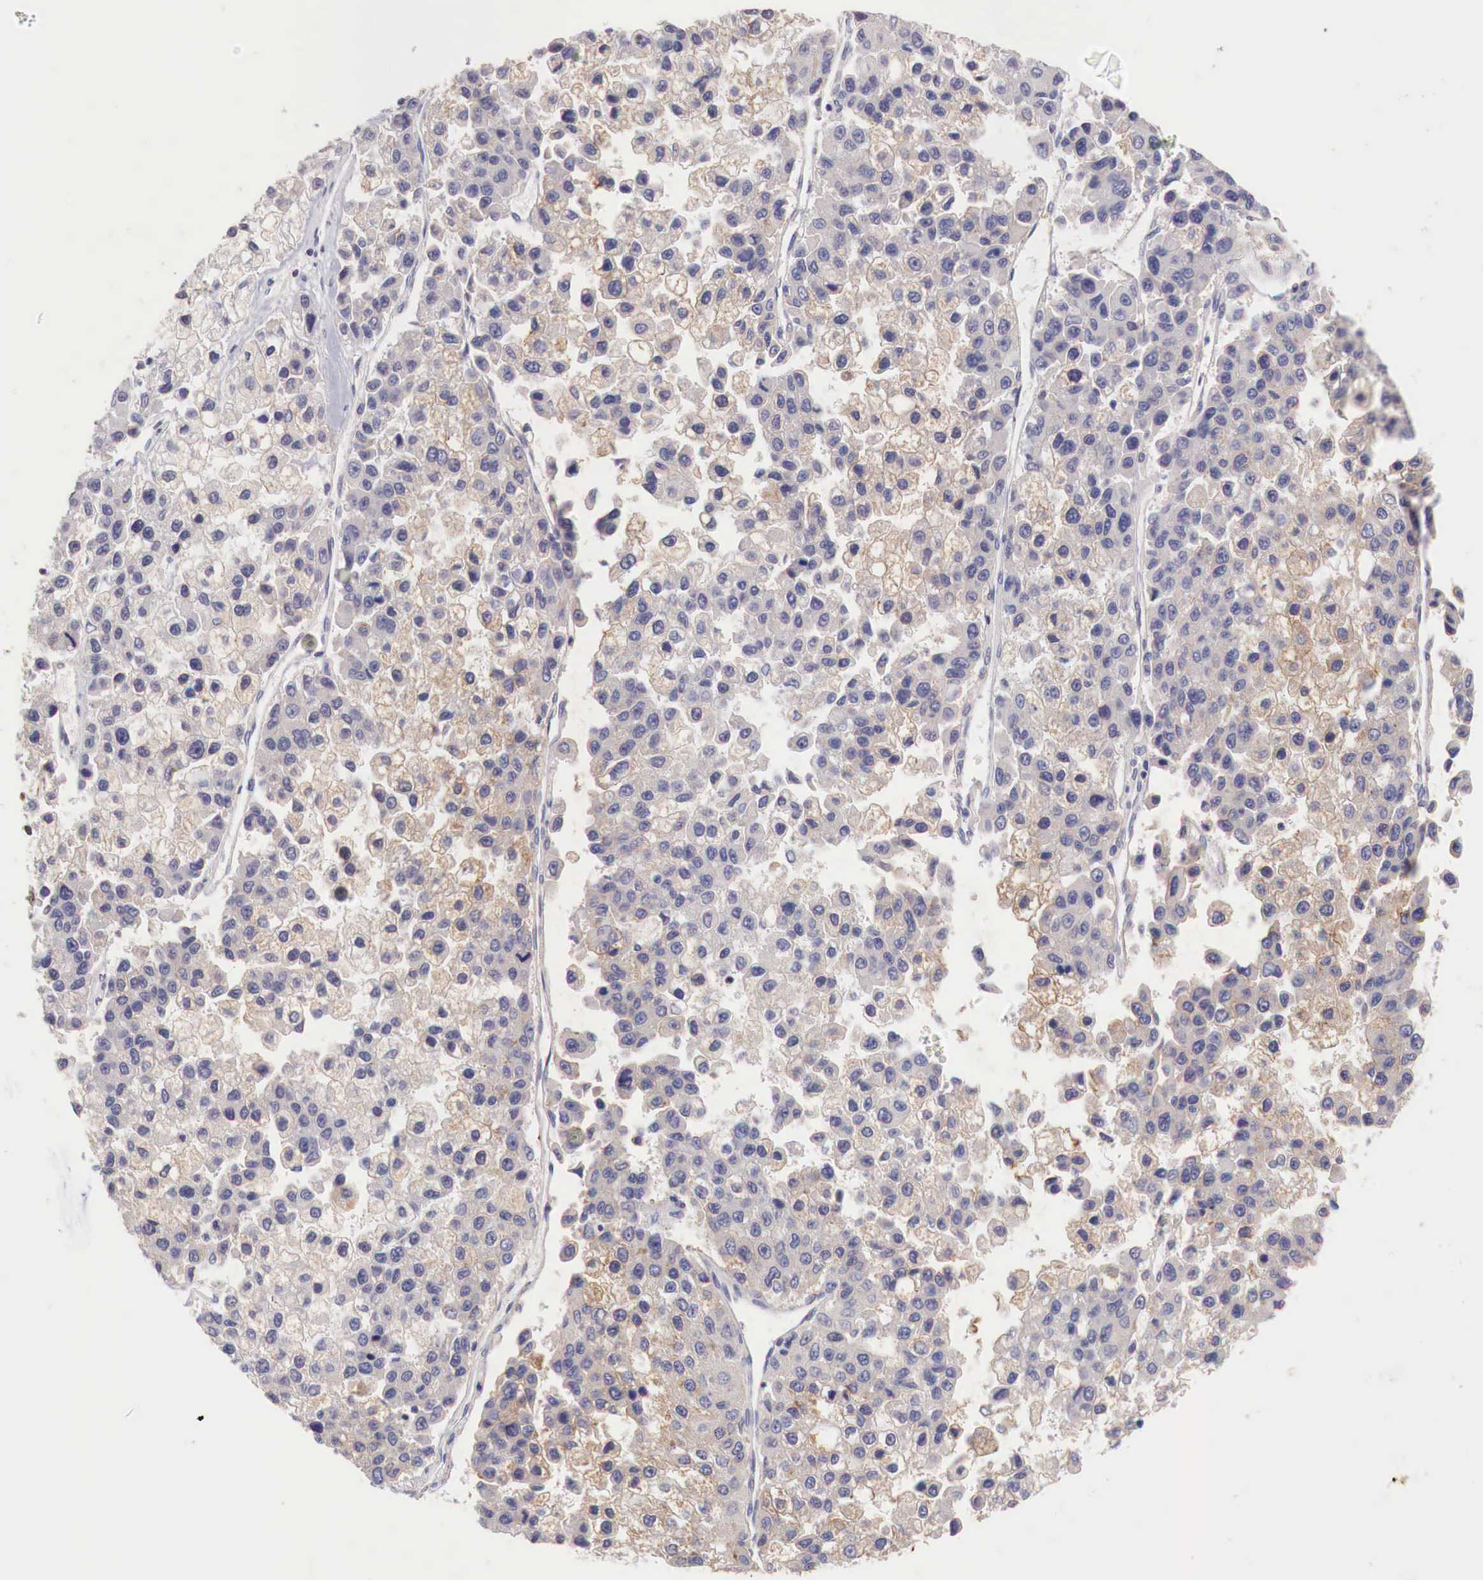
{"staining": {"intensity": "negative", "quantity": "none", "location": "none"}, "tissue": "liver cancer", "cell_type": "Tumor cells", "image_type": "cancer", "snomed": [{"axis": "morphology", "description": "Carcinoma, Hepatocellular, NOS"}, {"axis": "topography", "description": "Liver"}], "caption": "Immunohistochemical staining of hepatocellular carcinoma (liver) demonstrates no significant staining in tumor cells.", "gene": "XPNPEP2", "patient": {"sex": "female", "age": 66}}